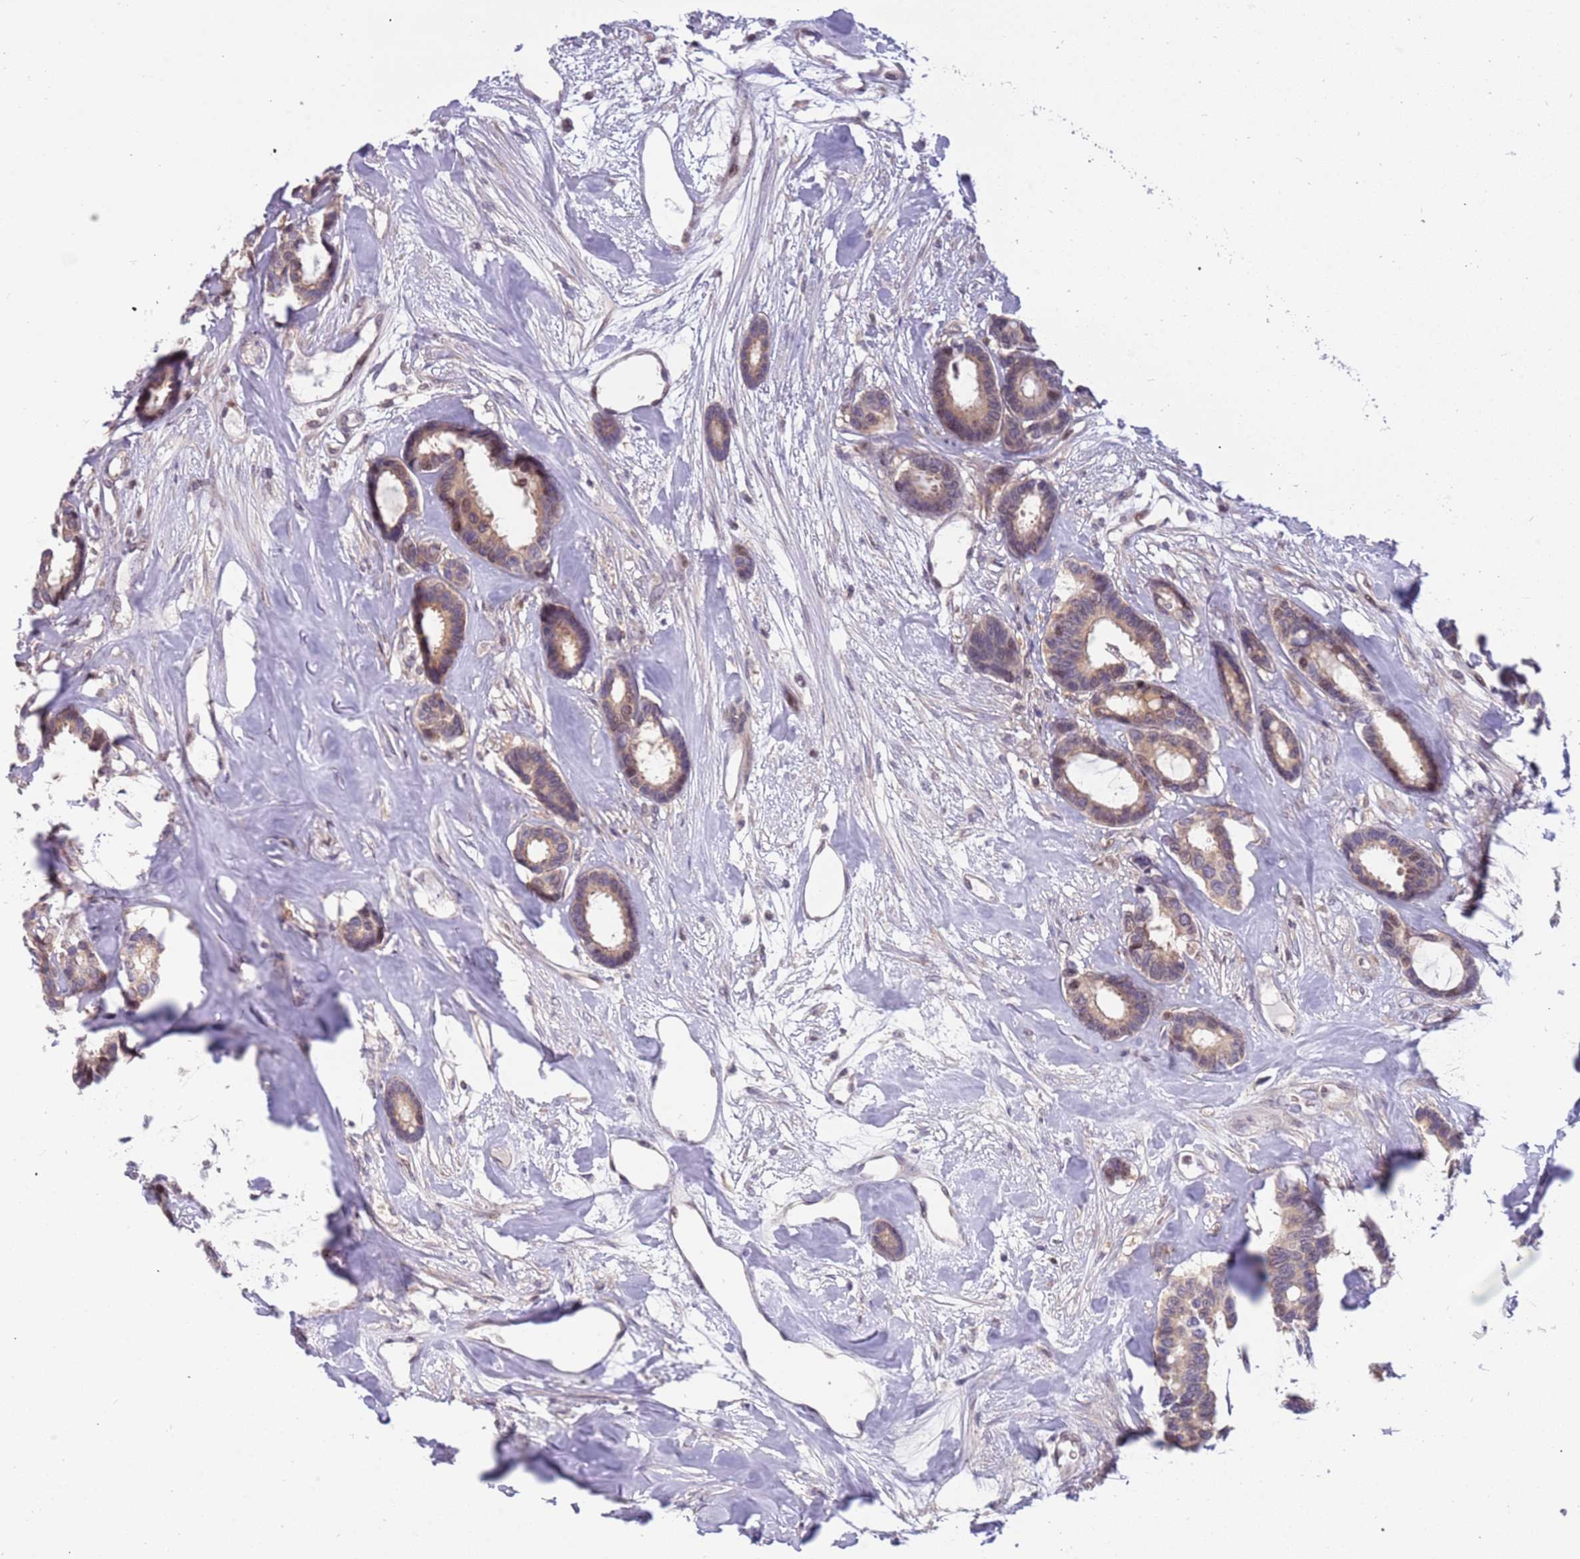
{"staining": {"intensity": "weak", "quantity": ">75%", "location": "cytoplasmic/membranous"}, "tissue": "breast cancer", "cell_type": "Tumor cells", "image_type": "cancer", "snomed": [{"axis": "morphology", "description": "Duct carcinoma"}, {"axis": "topography", "description": "Breast"}], "caption": "Breast intraductal carcinoma stained for a protein exhibits weak cytoplasmic/membranous positivity in tumor cells.", "gene": "ARHGEF5", "patient": {"sex": "female", "age": 87}}